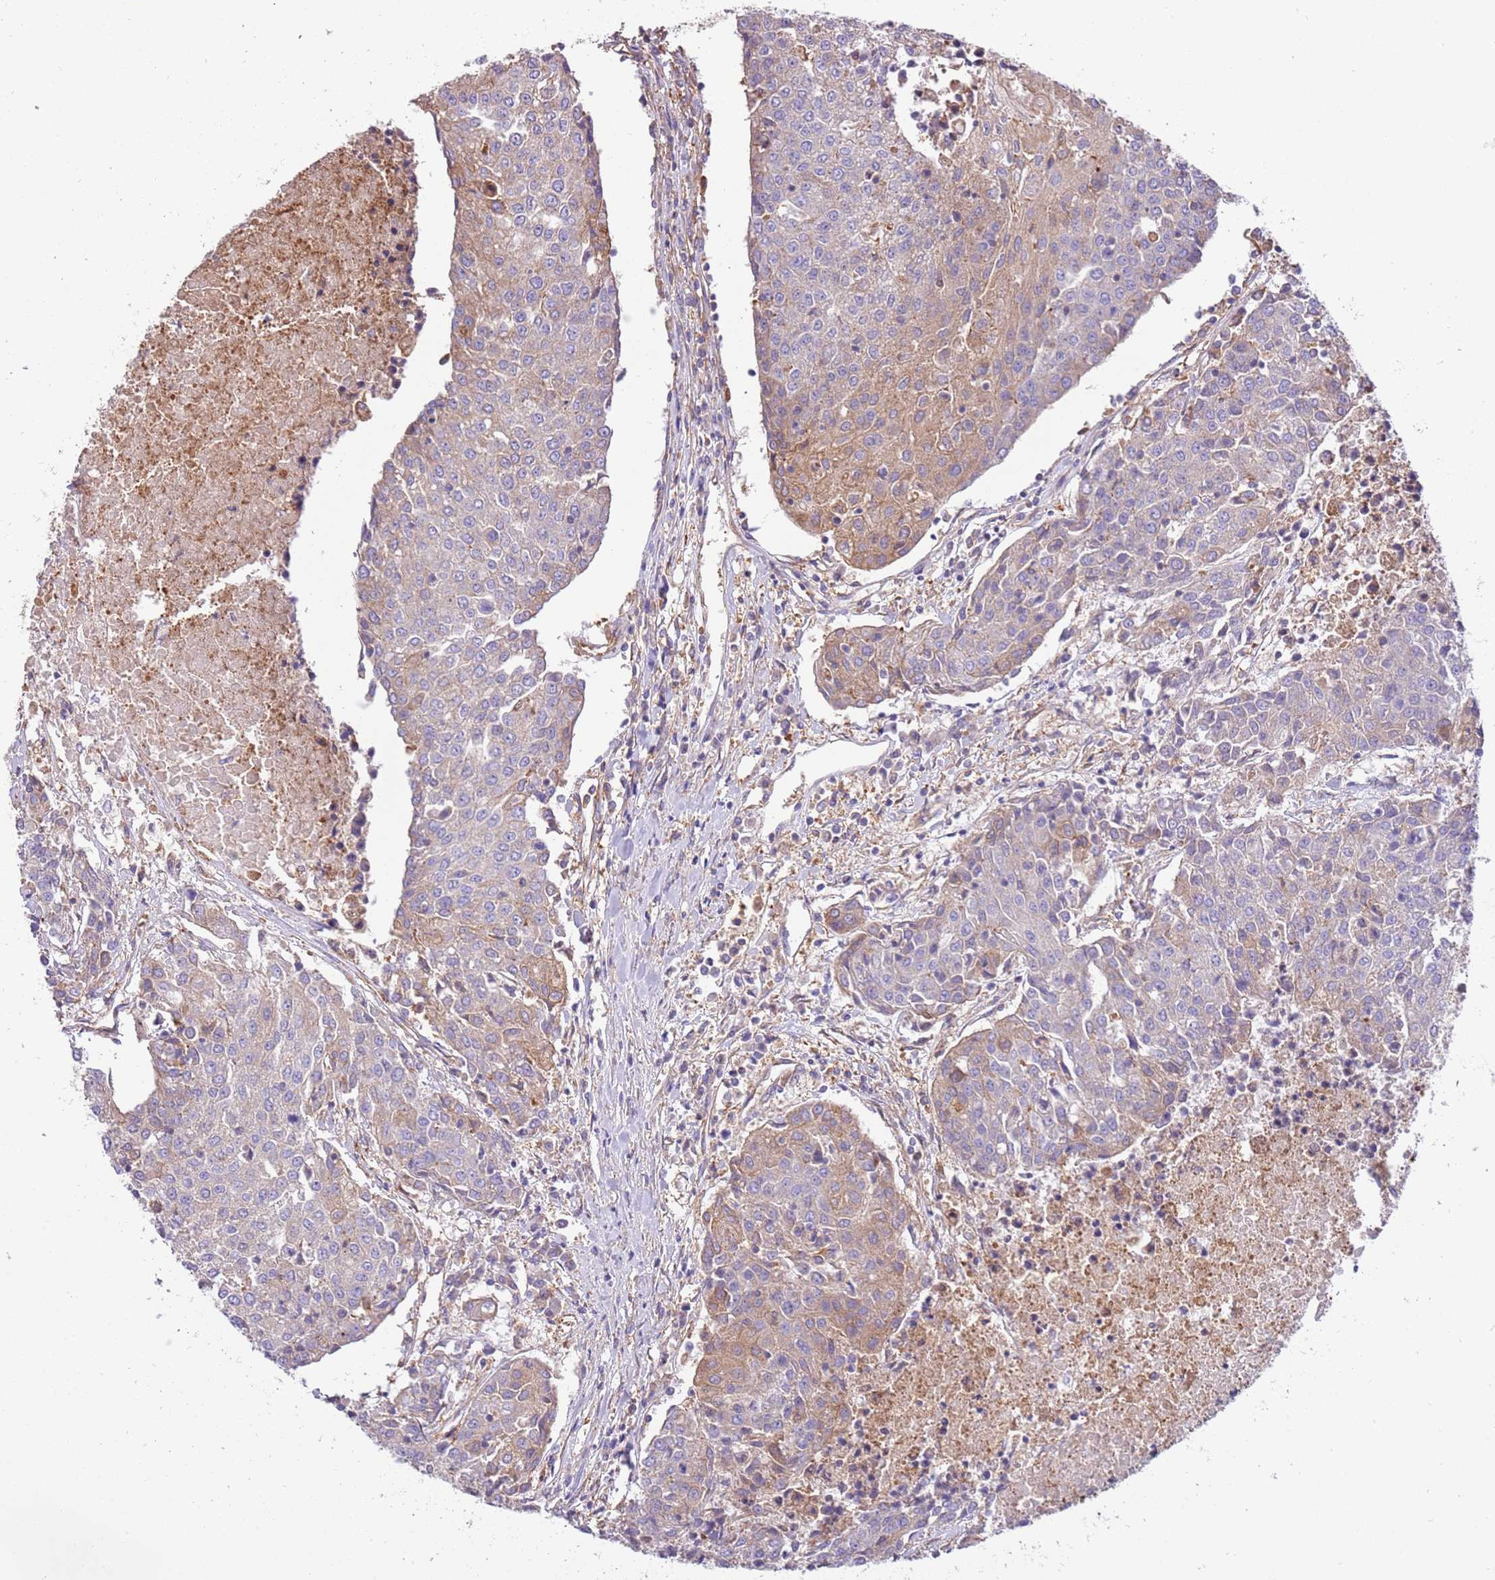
{"staining": {"intensity": "weak", "quantity": "<25%", "location": "cytoplasmic/membranous"}, "tissue": "urothelial cancer", "cell_type": "Tumor cells", "image_type": "cancer", "snomed": [{"axis": "morphology", "description": "Urothelial carcinoma, High grade"}, {"axis": "topography", "description": "Urinary bladder"}], "caption": "High power microscopy histopathology image of an immunohistochemistry (IHC) micrograph of urothelial carcinoma (high-grade), revealing no significant staining in tumor cells. (DAB immunohistochemistry with hematoxylin counter stain).", "gene": "NAALADL1", "patient": {"sex": "female", "age": 85}}